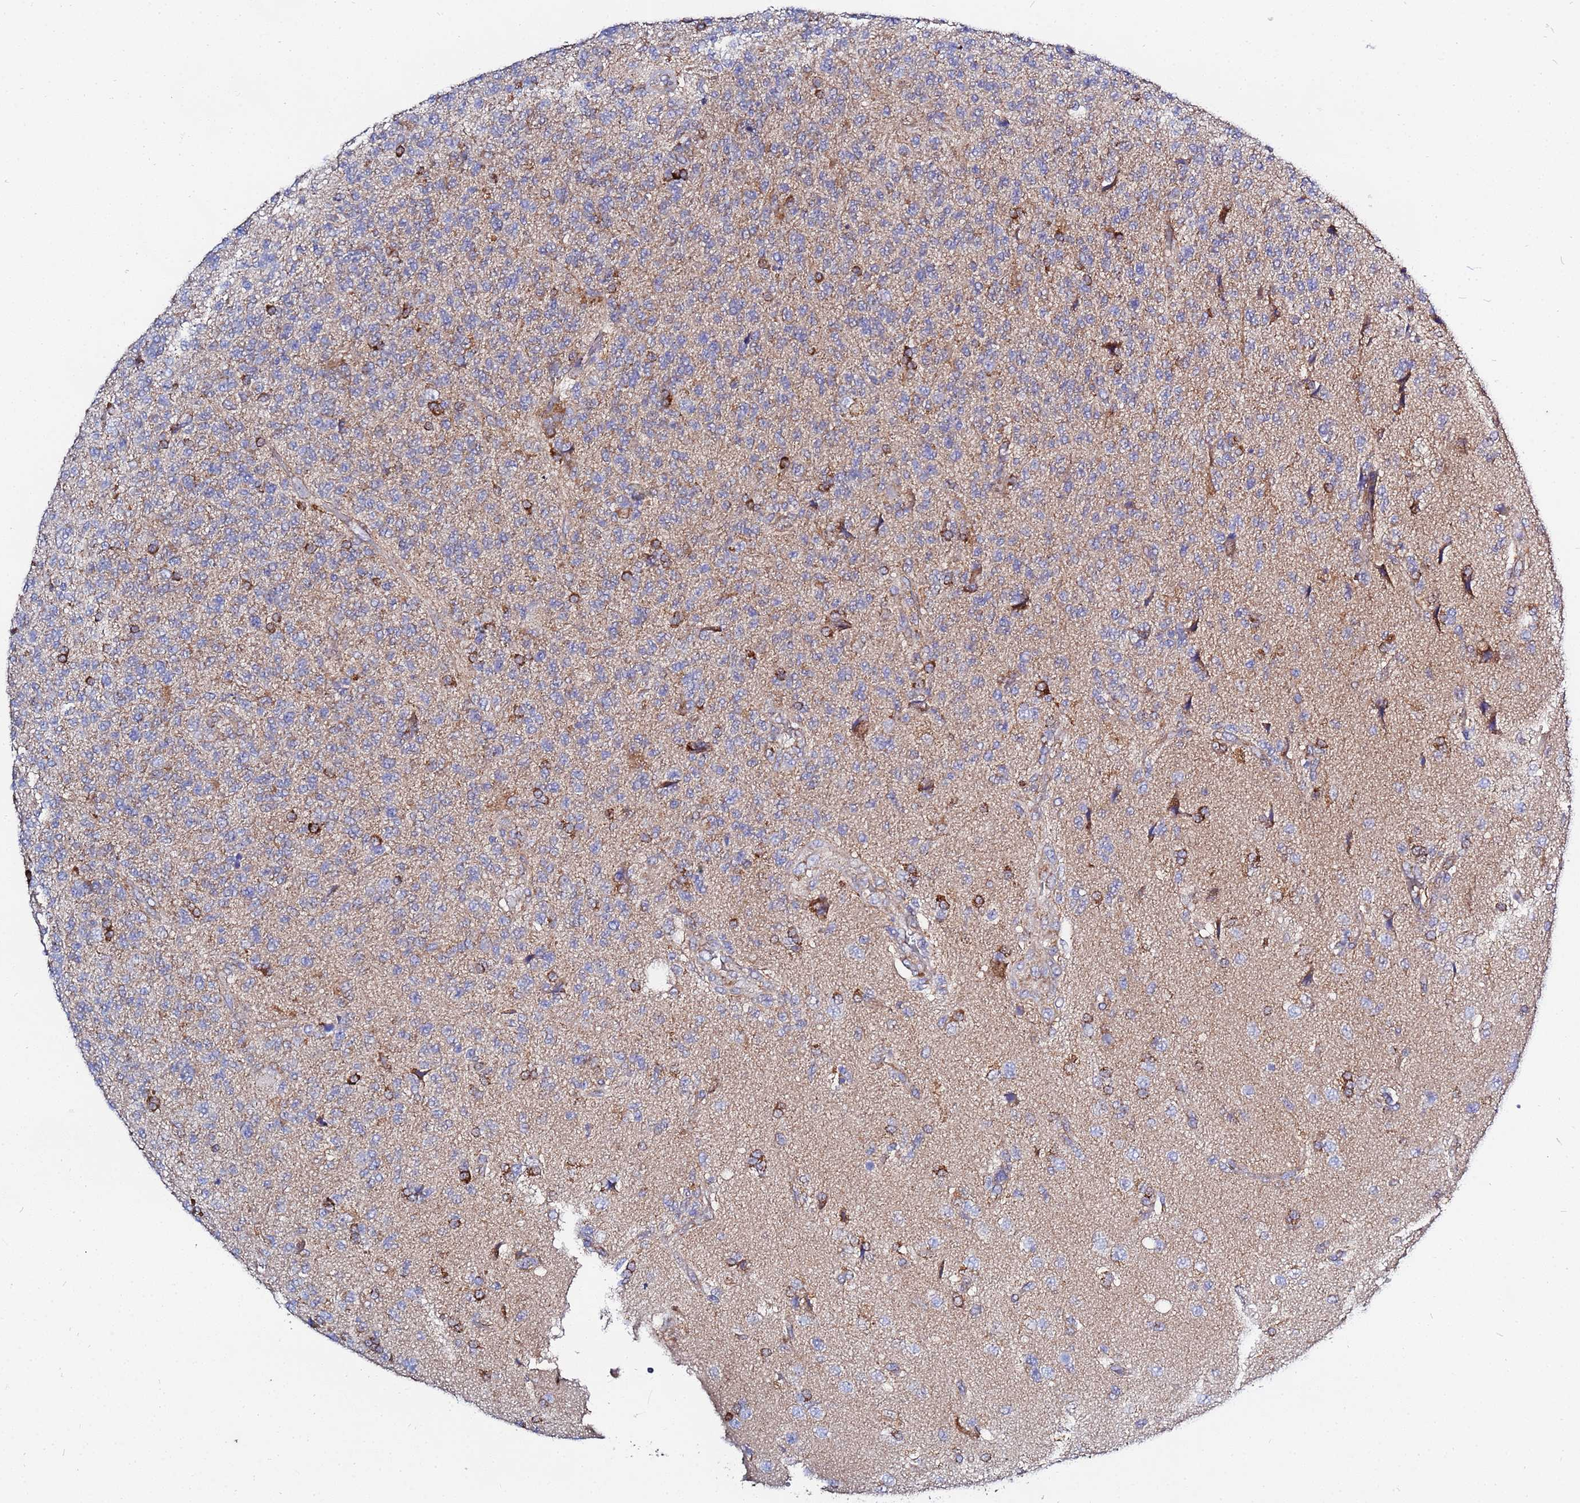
{"staining": {"intensity": "strong", "quantity": "<25%", "location": "cytoplasmic/membranous"}, "tissue": "glioma", "cell_type": "Tumor cells", "image_type": "cancer", "snomed": [{"axis": "morphology", "description": "Glioma, malignant, High grade"}, {"axis": "topography", "description": "Brain"}], "caption": "Immunohistochemical staining of high-grade glioma (malignant) exhibits medium levels of strong cytoplasmic/membranous positivity in about <25% of tumor cells. (brown staining indicates protein expression, while blue staining denotes nuclei).", "gene": "FAHD2A", "patient": {"sex": "male", "age": 56}}